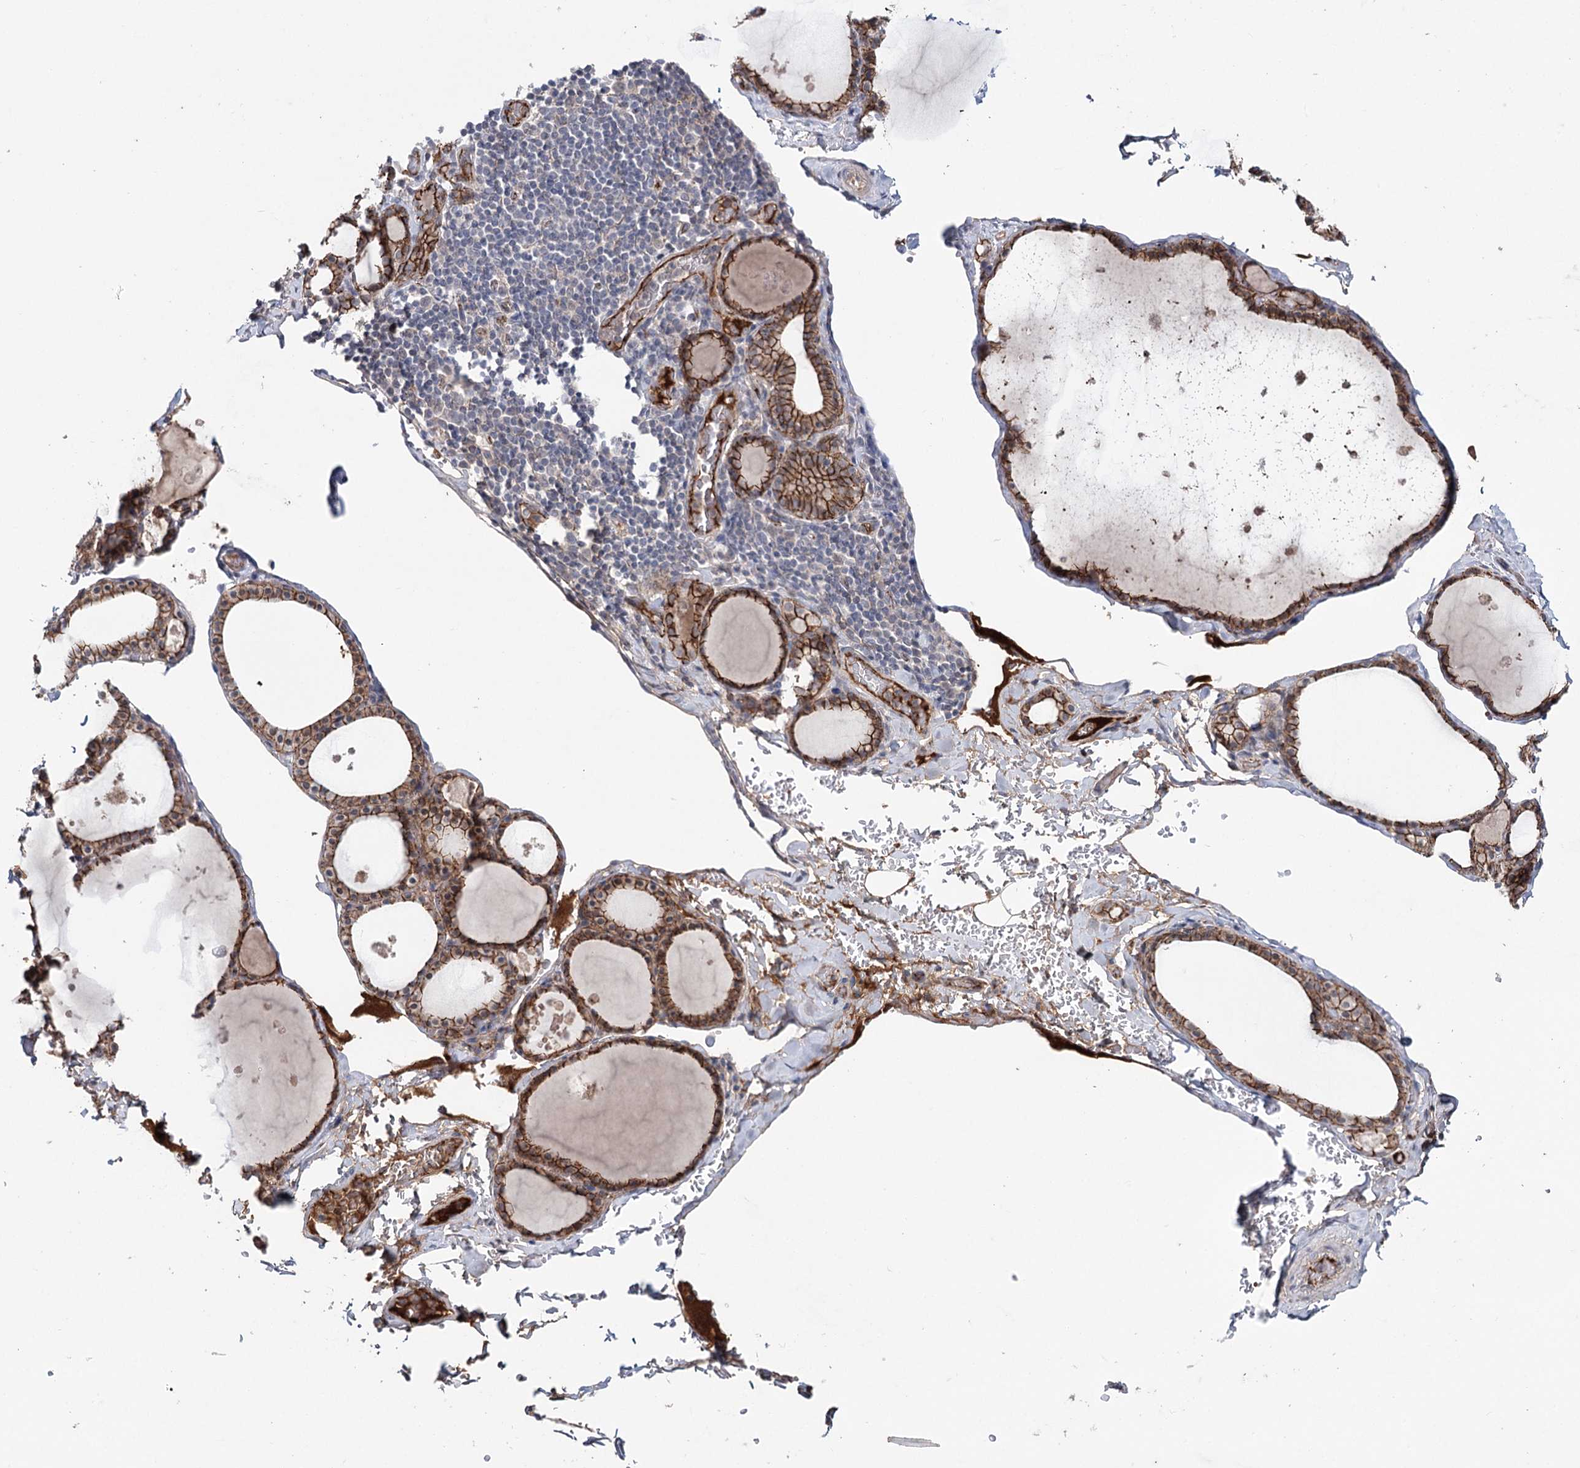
{"staining": {"intensity": "moderate", "quantity": ">75%", "location": "cytoplasmic/membranous"}, "tissue": "thyroid gland", "cell_type": "Glandular cells", "image_type": "normal", "snomed": [{"axis": "morphology", "description": "Normal tissue, NOS"}, {"axis": "topography", "description": "Thyroid gland"}], "caption": "Glandular cells show medium levels of moderate cytoplasmic/membranous staining in about >75% of cells in unremarkable human thyroid gland. (brown staining indicates protein expression, while blue staining denotes nuclei).", "gene": "PKP4", "patient": {"sex": "male", "age": 56}}